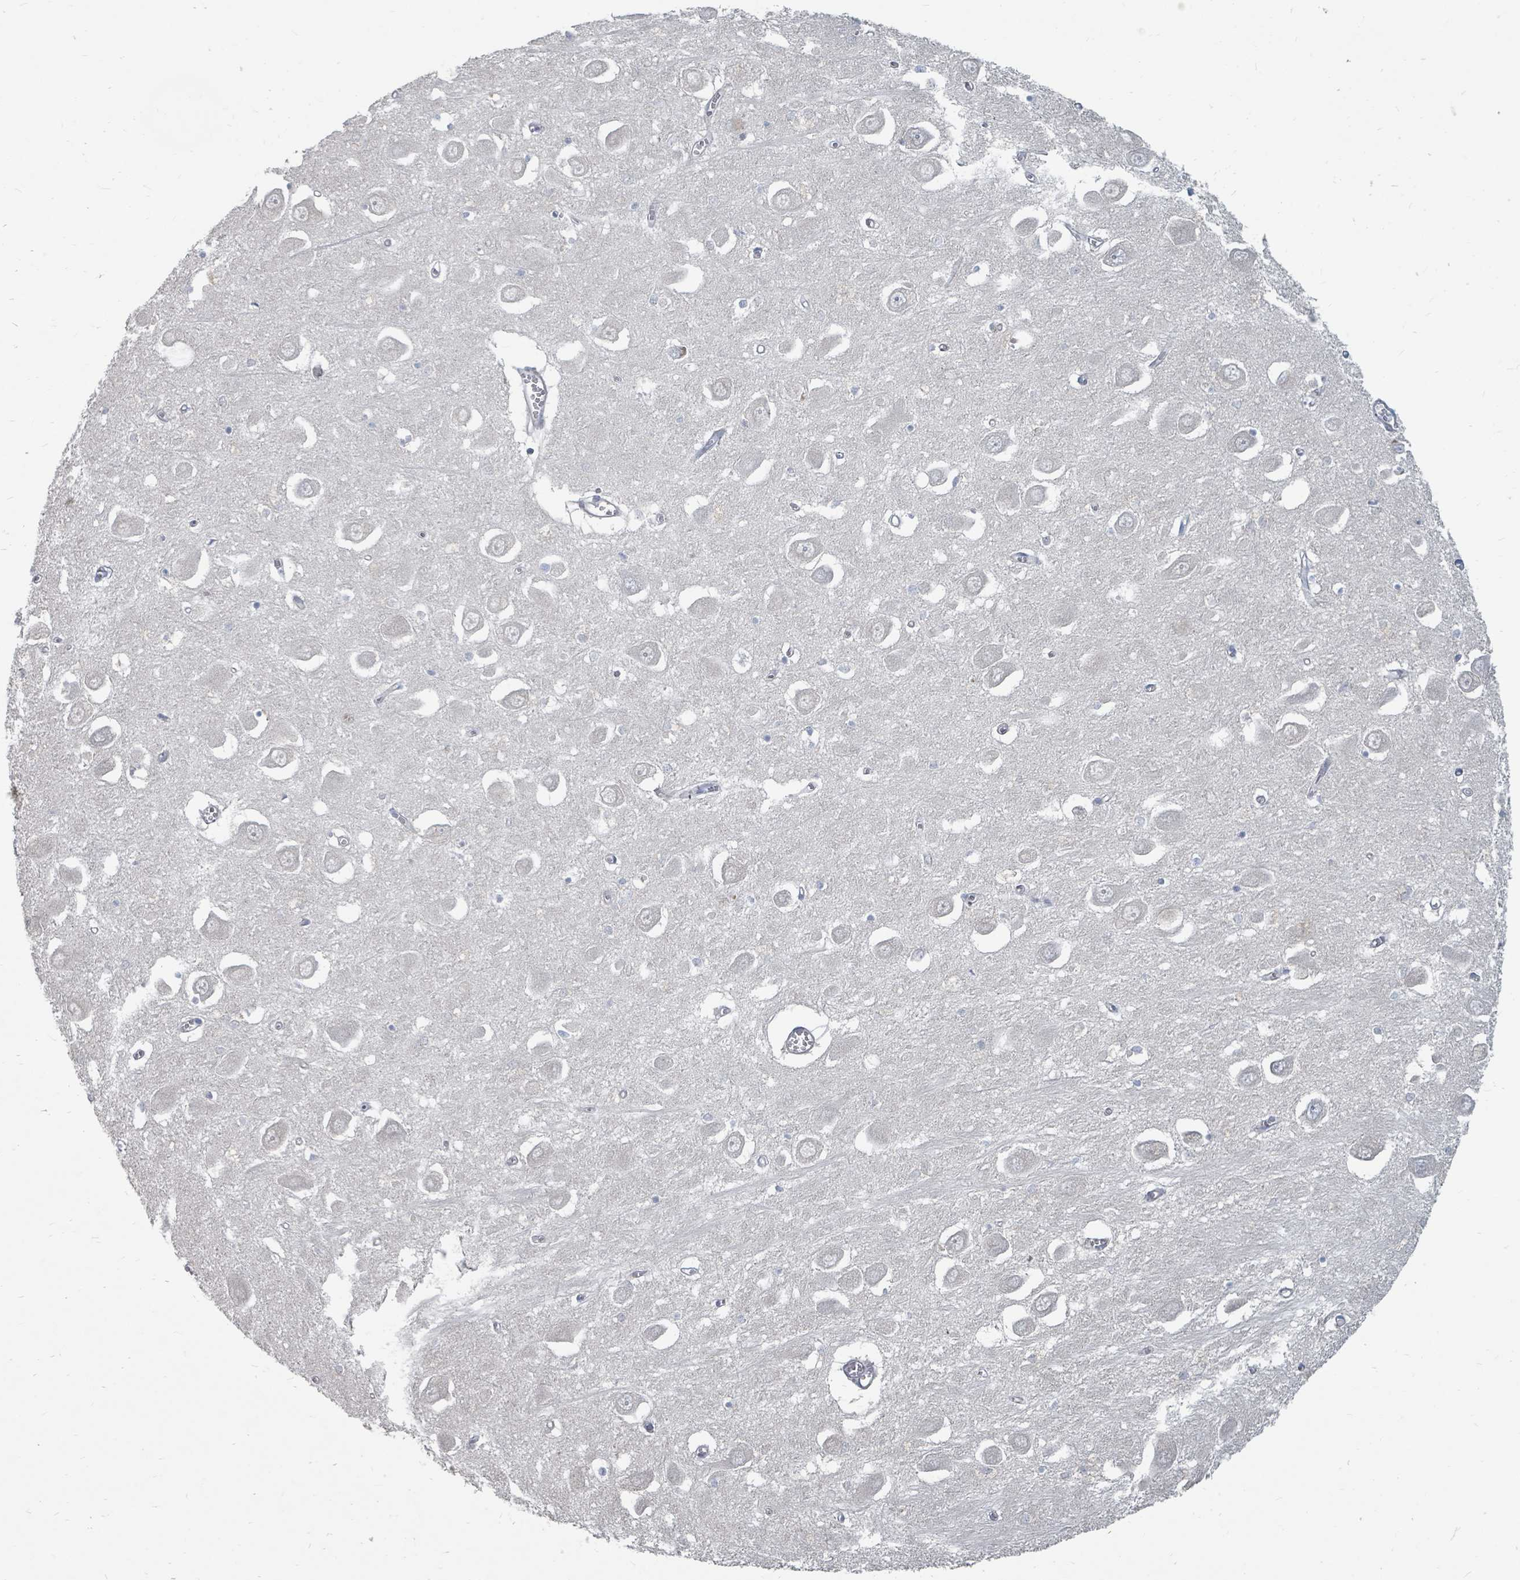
{"staining": {"intensity": "negative", "quantity": "none", "location": "none"}, "tissue": "hippocampus", "cell_type": "Glial cells", "image_type": "normal", "snomed": [{"axis": "morphology", "description": "Normal tissue, NOS"}, {"axis": "topography", "description": "Hippocampus"}], "caption": "A photomicrograph of hippocampus stained for a protein shows no brown staining in glial cells.", "gene": "ARGFX", "patient": {"sex": "male", "age": 70}}